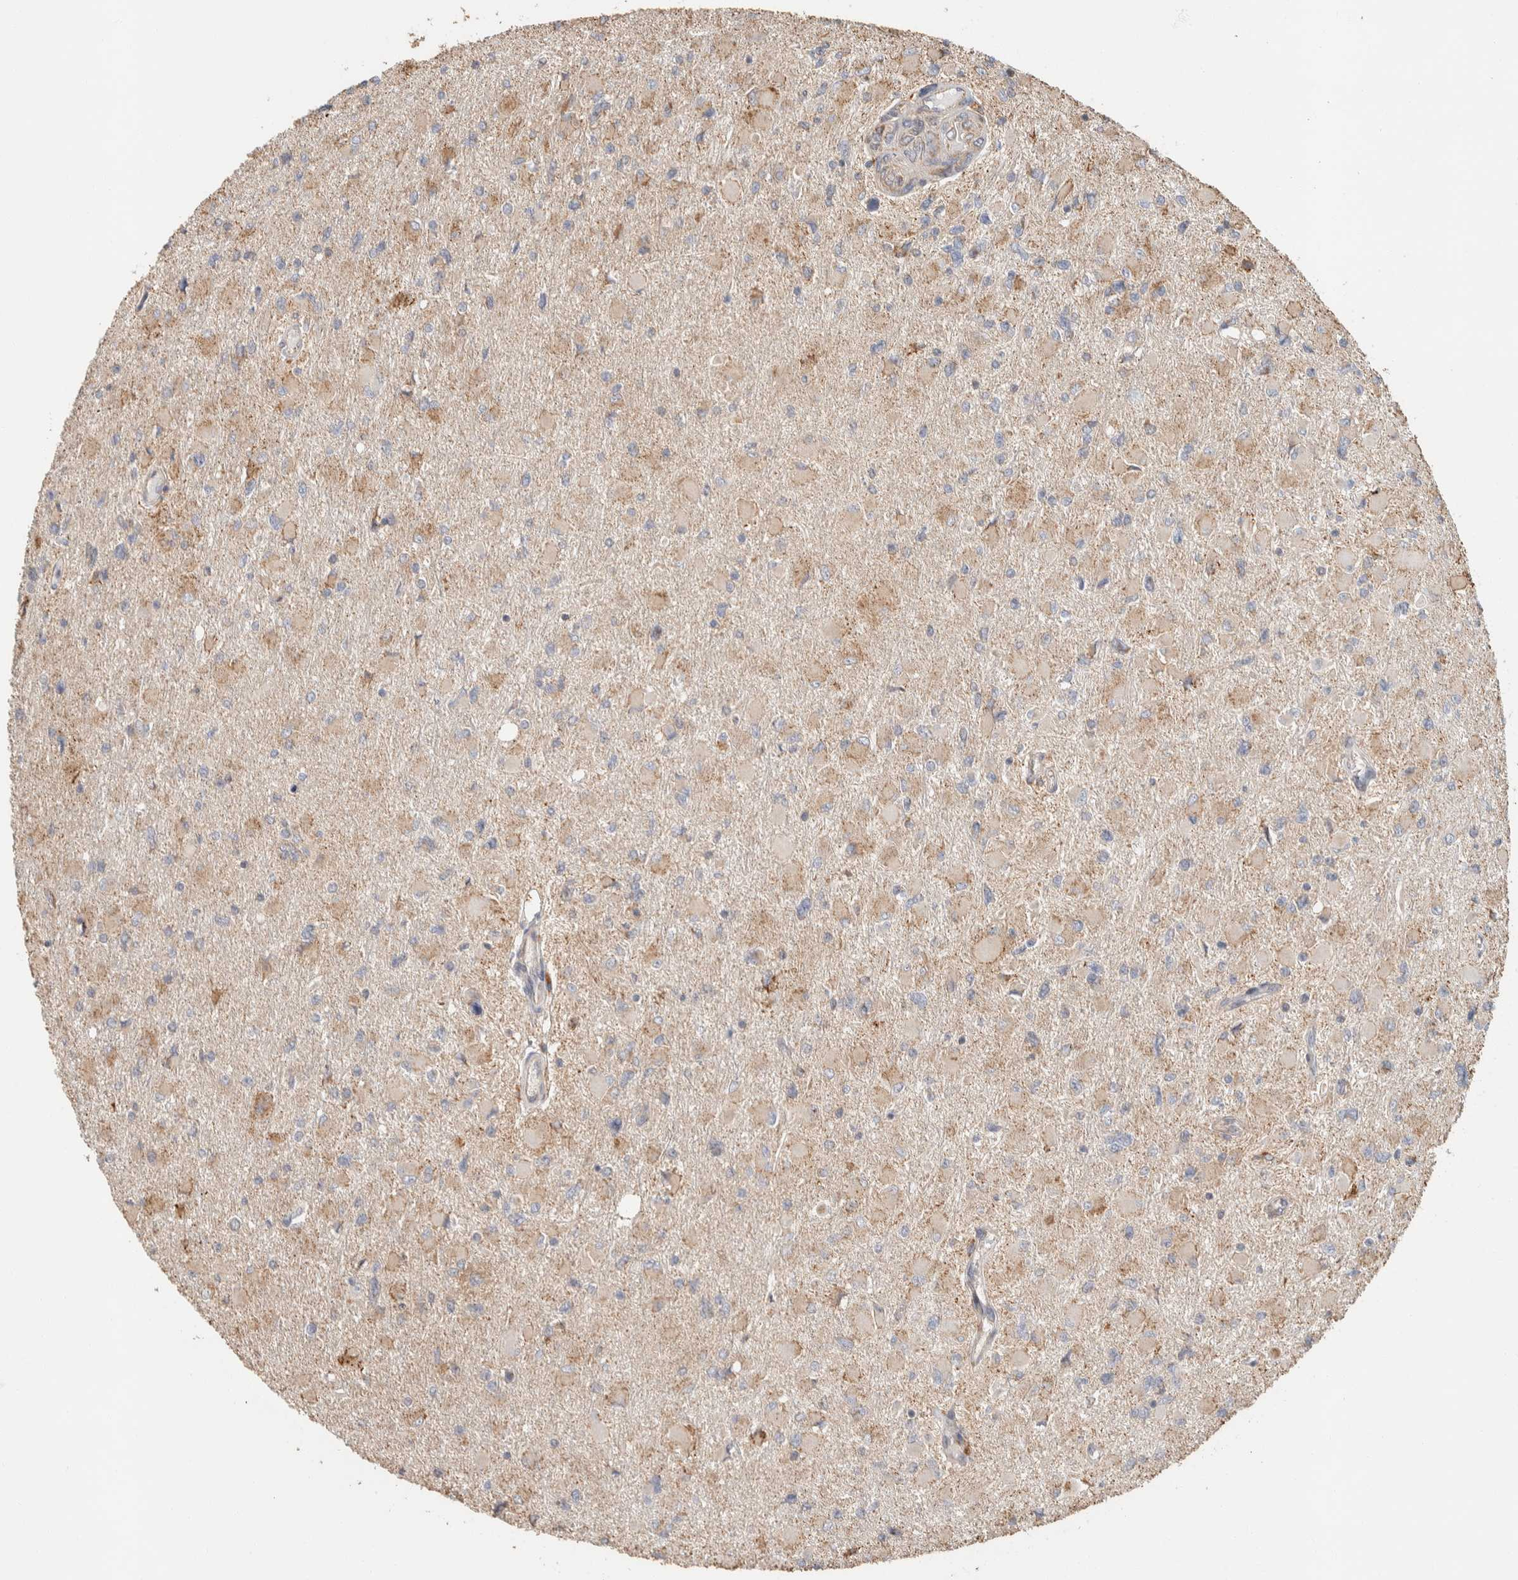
{"staining": {"intensity": "weak", "quantity": "<25%", "location": "cytoplasmic/membranous"}, "tissue": "glioma", "cell_type": "Tumor cells", "image_type": "cancer", "snomed": [{"axis": "morphology", "description": "Glioma, malignant, High grade"}, {"axis": "topography", "description": "Cerebral cortex"}], "caption": "This image is of malignant glioma (high-grade) stained with immunohistochemistry to label a protein in brown with the nuclei are counter-stained blue. There is no staining in tumor cells.", "gene": "KIF9", "patient": {"sex": "female", "age": 36}}